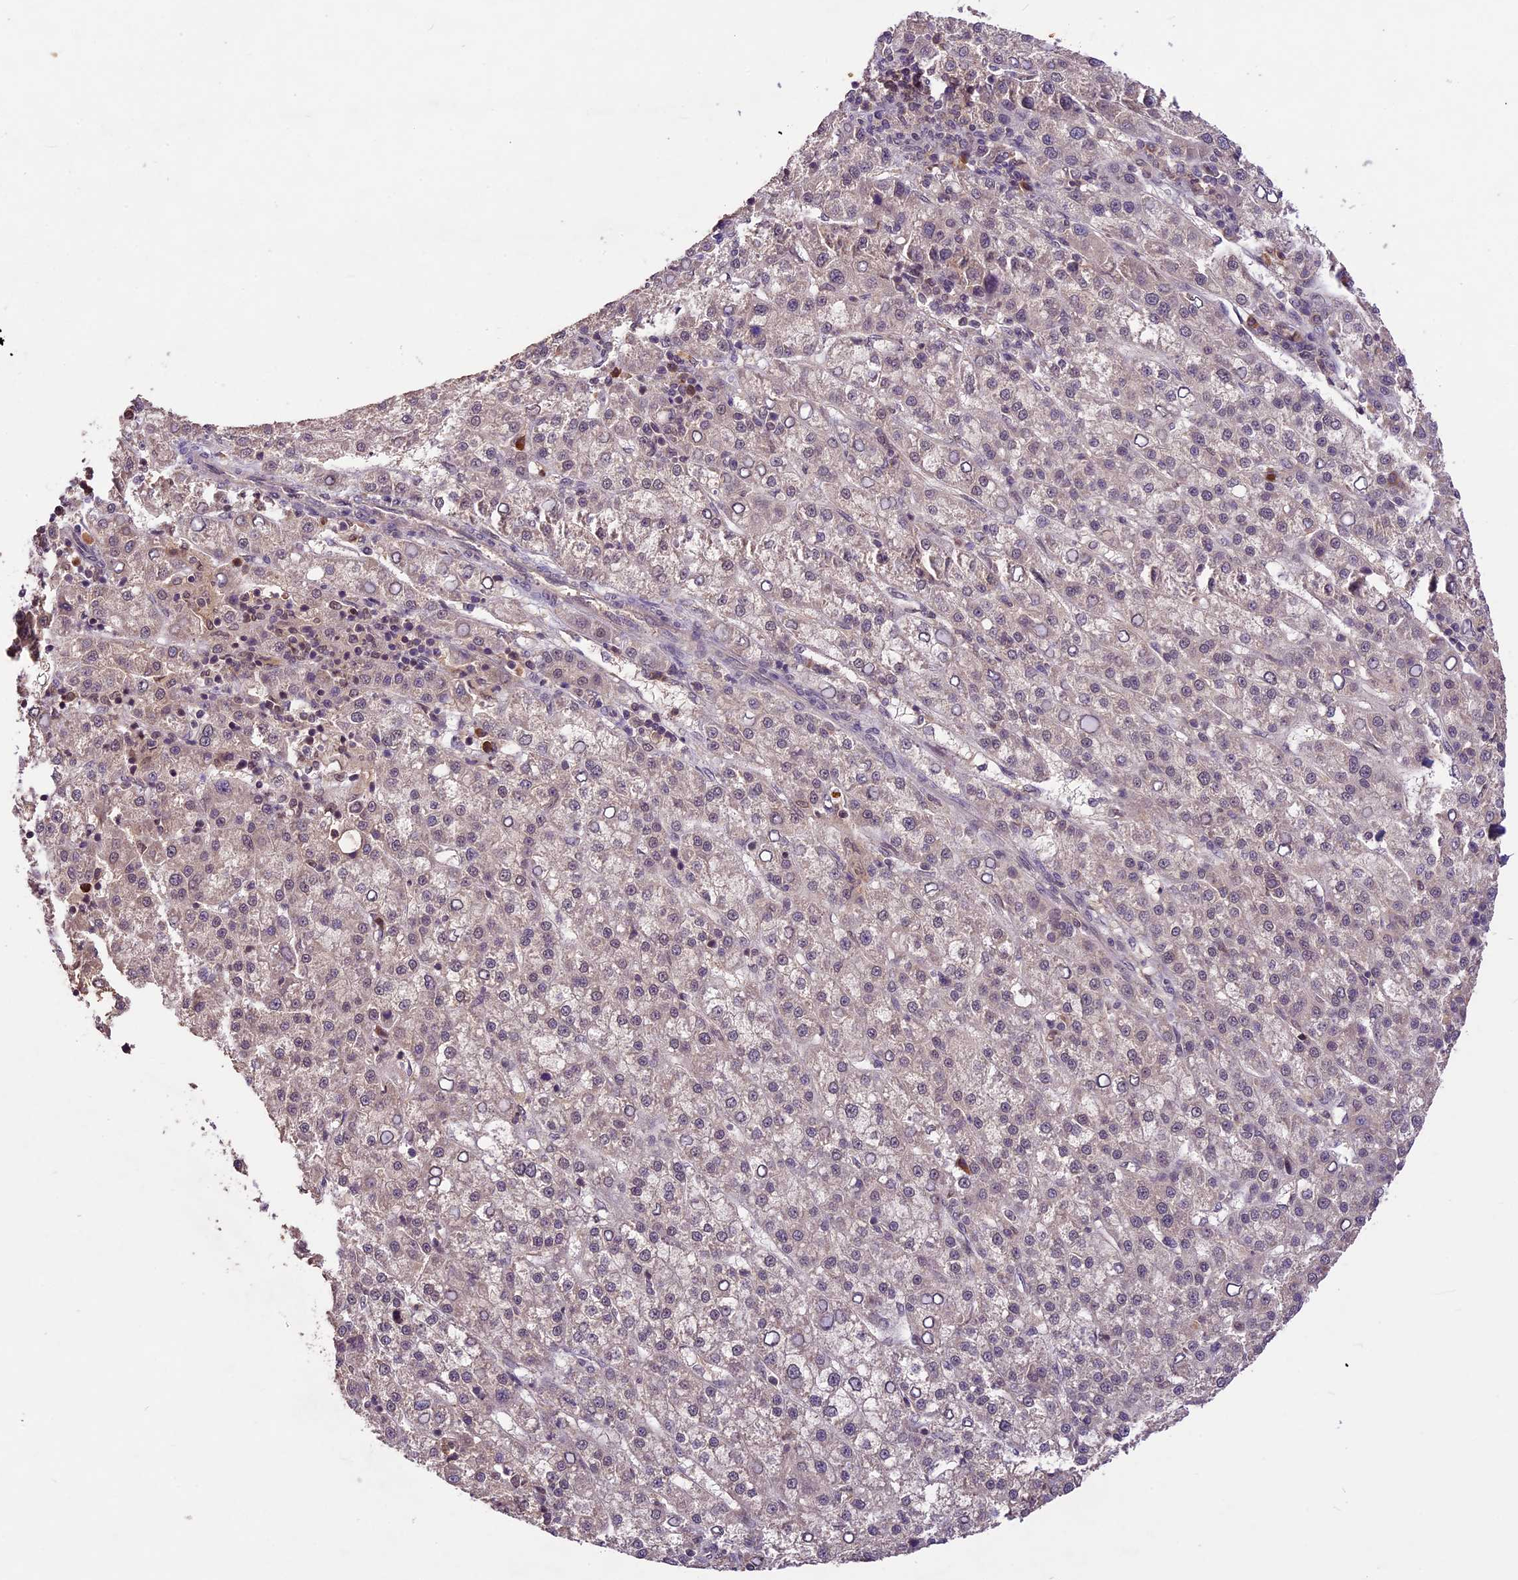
{"staining": {"intensity": "moderate", "quantity": "25%-75%", "location": "nuclear"}, "tissue": "liver cancer", "cell_type": "Tumor cells", "image_type": "cancer", "snomed": [{"axis": "morphology", "description": "Carcinoma, Hepatocellular, NOS"}, {"axis": "topography", "description": "Liver"}], "caption": "Hepatocellular carcinoma (liver) tissue shows moderate nuclear expression in approximately 25%-75% of tumor cells", "gene": "ATP10A", "patient": {"sex": "female", "age": 58}}